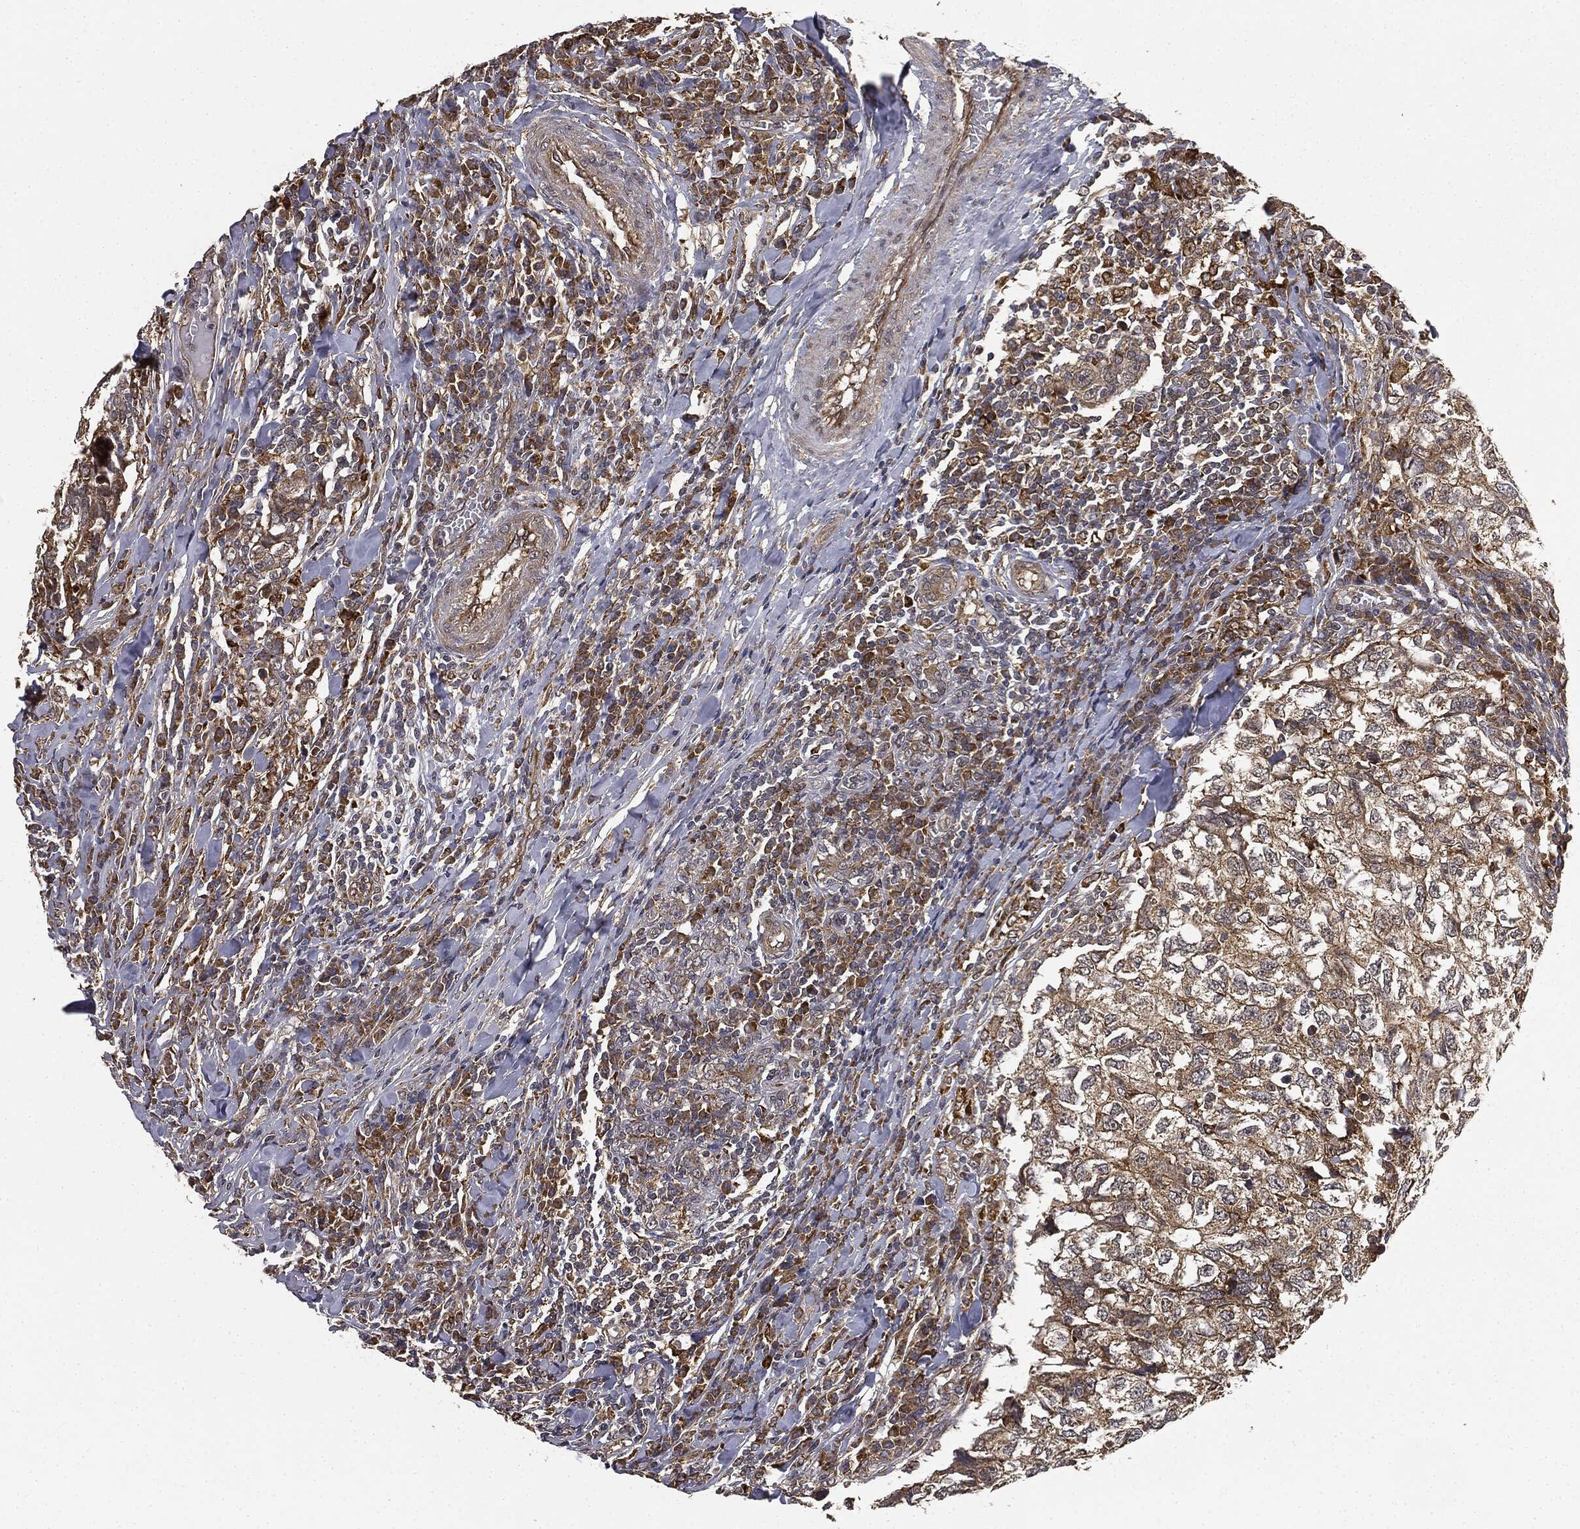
{"staining": {"intensity": "moderate", "quantity": ">75%", "location": "cytoplasmic/membranous"}, "tissue": "breast cancer", "cell_type": "Tumor cells", "image_type": "cancer", "snomed": [{"axis": "morphology", "description": "Duct carcinoma"}, {"axis": "topography", "description": "Breast"}], "caption": "Moderate cytoplasmic/membranous protein expression is appreciated in about >75% of tumor cells in infiltrating ductal carcinoma (breast).", "gene": "MIER2", "patient": {"sex": "female", "age": 30}}